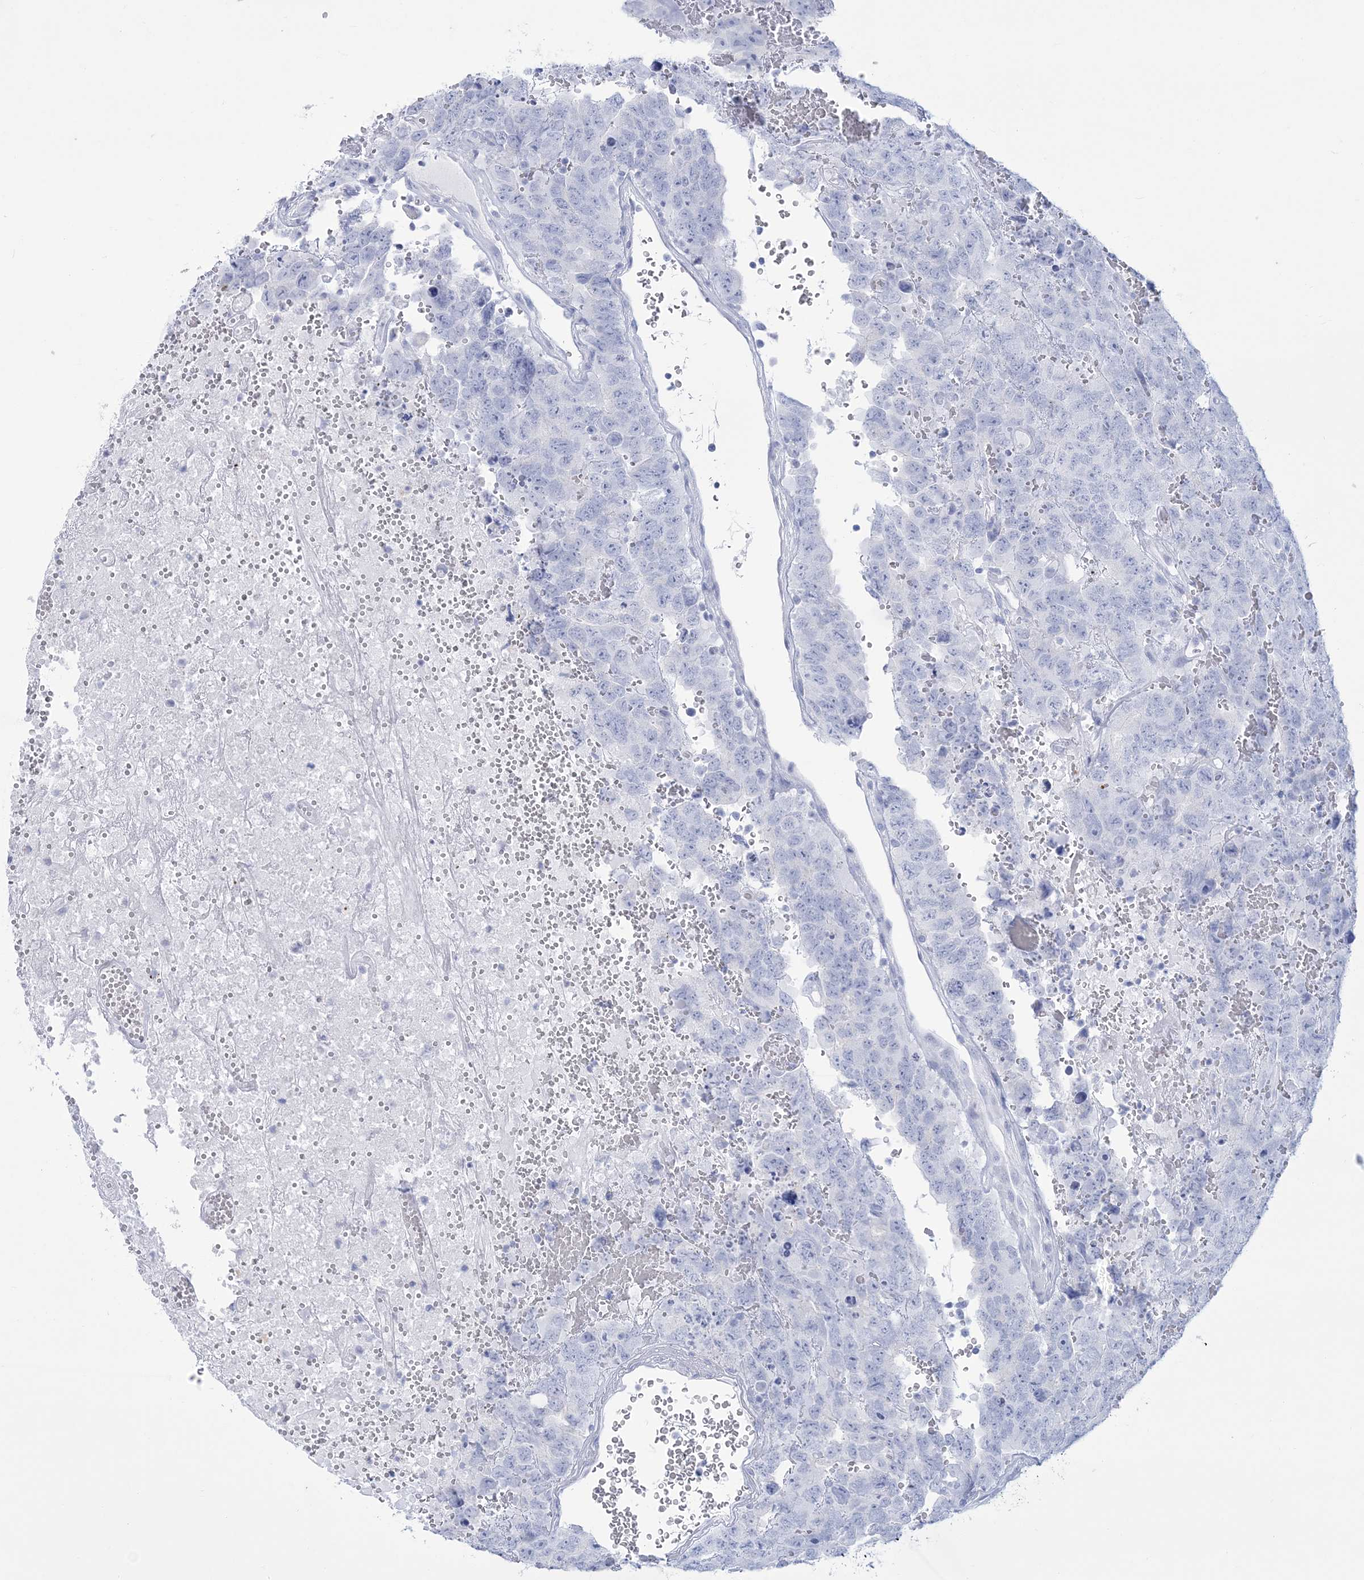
{"staining": {"intensity": "negative", "quantity": "none", "location": "none"}, "tissue": "testis cancer", "cell_type": "Tumor cells", "image_type": "cancer", "snomed": [{"axis": "morphology", "description": "Carcinoma, Embryonal, NOS"}, {"axis": "topography", "description": "Testis"}], "caption": "IHC photomicrograph of neoplastic tissue: testis cancer stained with DAB (3,3'-diaminobenzidine) demonstrates no significant protein expression in tumor cells.", "gene": "RBP2", "patient": {"sex": "male", "age": 45}}